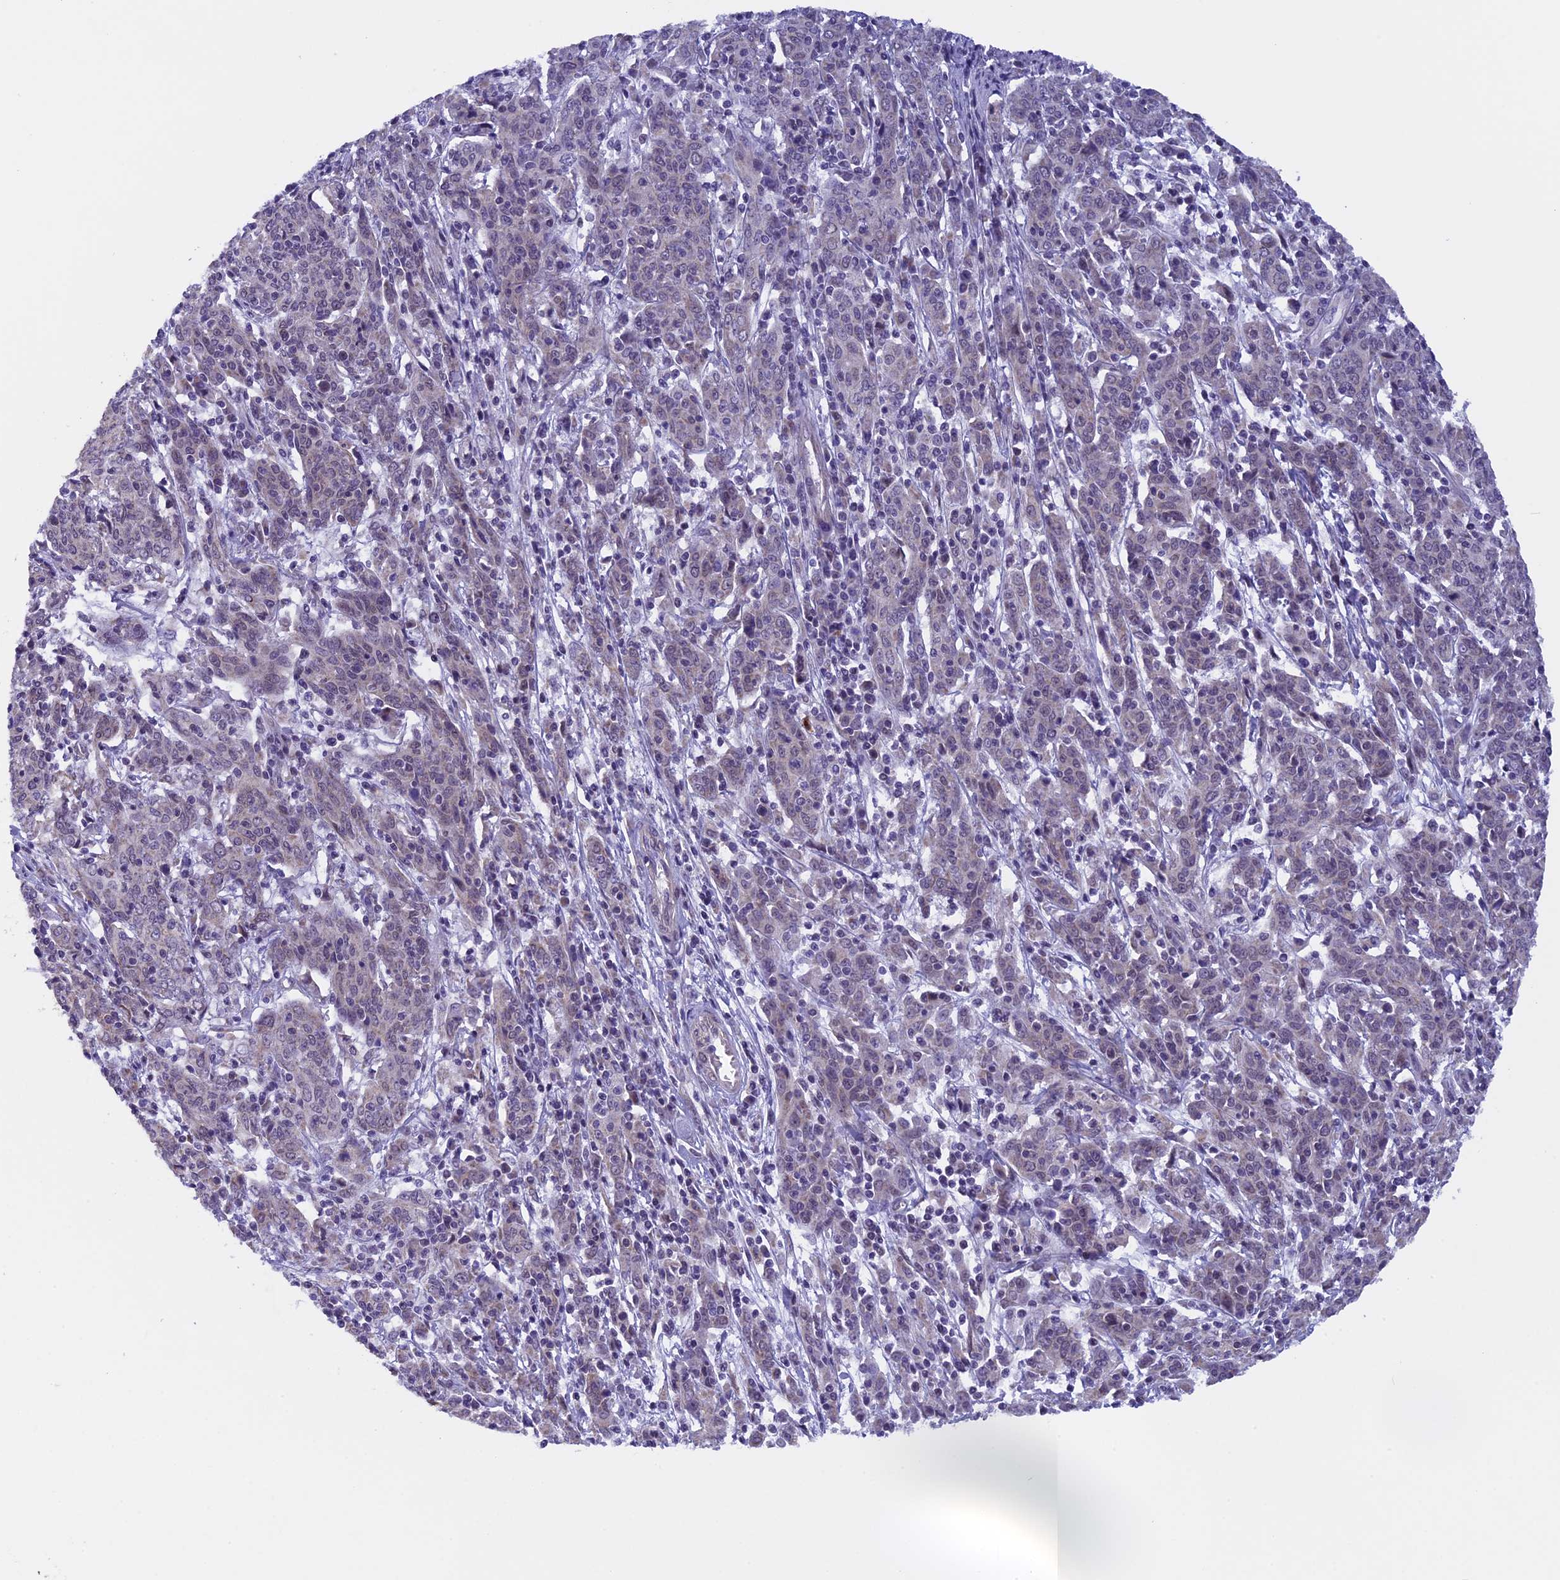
{"staining": {"intensity": "weak", "quantity": "25%-75%", "location": "nuclear"}, "tissue": "cervical cancer", "cell_type": "Tumor cells", "image_type": "cancer", "snomed": [{"axis": "morphology", "description": "Squamous cell carcinoma, NOS"}, {"axis": "topography", "description": "Cervix"}], "caption": "Cervical squamous cell carcinoma tissue displays weak nuclear expression in about 25%-75% of tumor cells (DAB (3,3'-diaminobenzidine) = brown stain, brightfield microscopy at high magnification).", "gene": "ZNF317", "patient": {"sex": "female", "age": 67}}